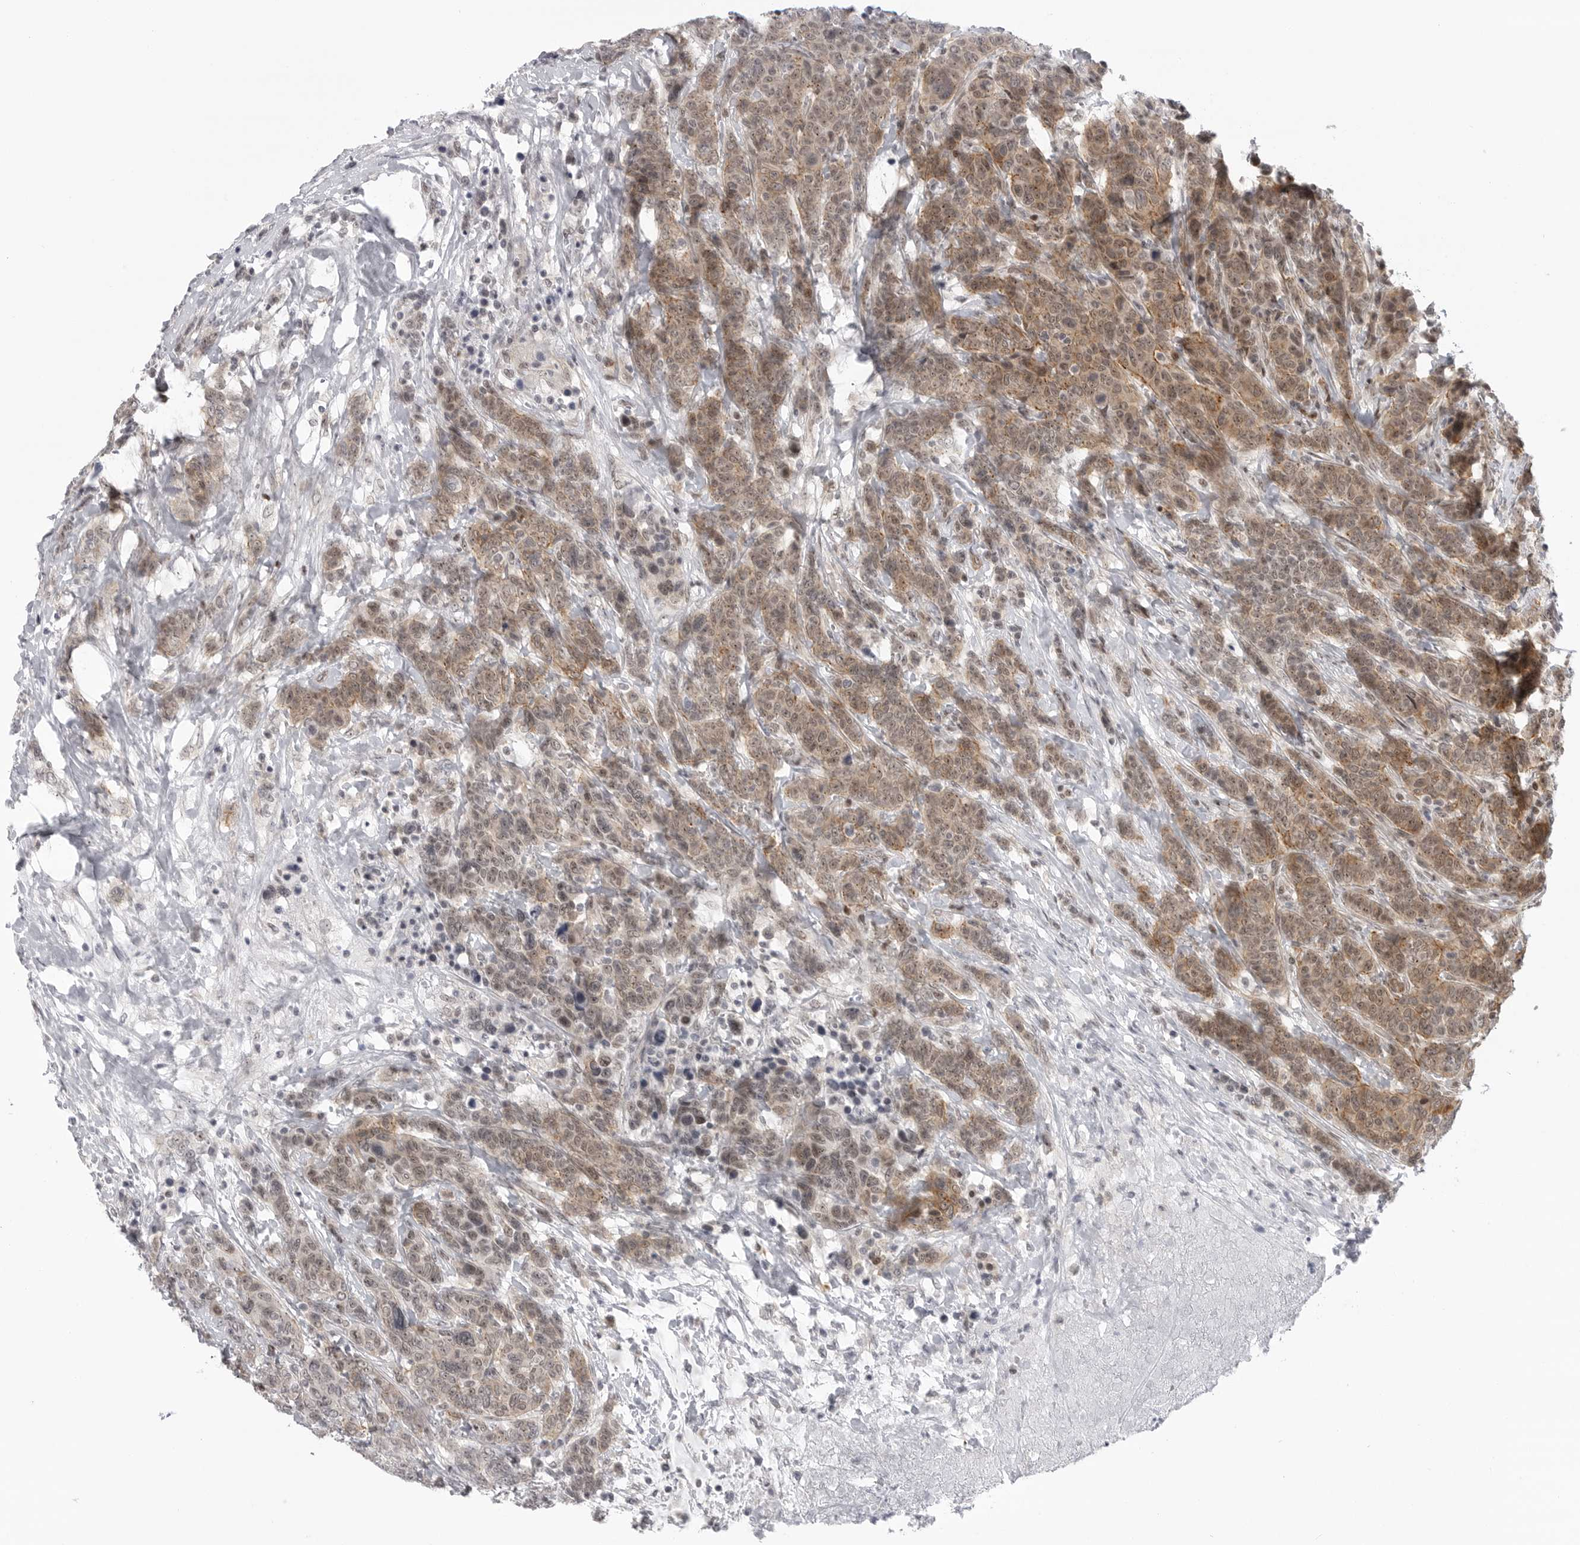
{"staining": {"intensity": "moderate", "quantity": ">75%", "location": "cytoplasmic/membranous,nuclear"}, "tissue": "breast cancer", "cell_type": "Tumor cells", "image_type": "cancer", "snomed": [{"axis": "morphology", "description": "Duct carcinoma"}, {"axis": "topography", "description": "Breast"}], "caption": "Immunohistochemical staining of breast cancer shows medium levels of moderate cytoplasmic/membranous and nuclear positivity in about >75% of tumor cells. (IHC, brightfield microscopy, high magnification).", "gene": "CEP295NL", "patient": {"sex": "female", "age": 37}}